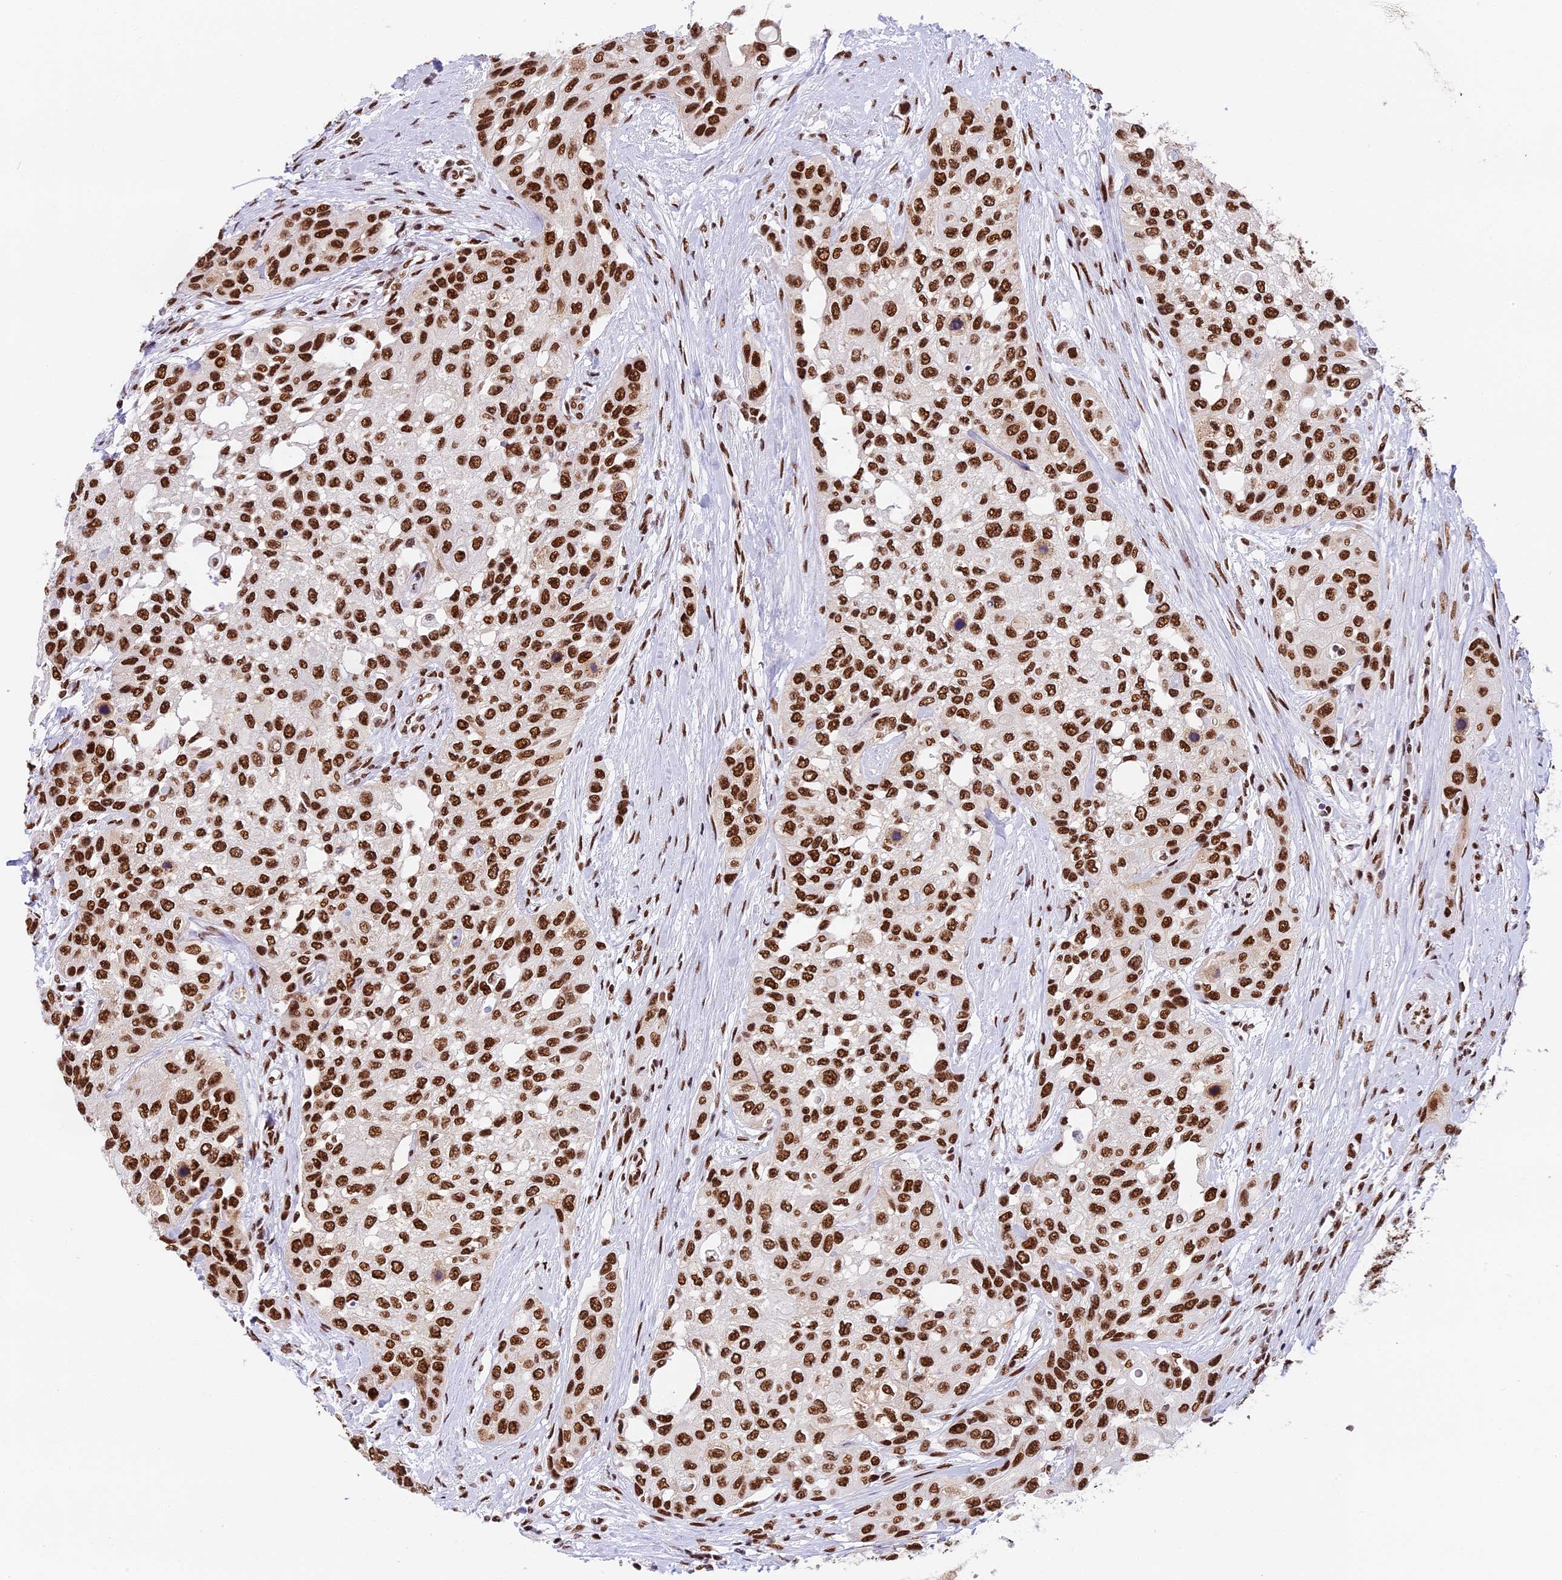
{"staining": {"intensity": "strong", "quantity": ">75%", "location": "nuclear"}, "tissue": "urothelial cancer", "cell_type": "Tumor cells", "image_type": "cancer", "snomed": [{"axis": "morphology", "description": "Normal tissue, NOS"}, {"axis": "morphology", "description": "Urothelial carcinoma, High grade"}, {"axis": "topography", "description": "Vascular tissue"}, {"axis": "topography", "description": "Urinary bladder"}], "caption": "Human urothelial cancer stained with a protein marker exhibits strong staining in tumor cells.", "gene": "SBNO1", "patient": {"sex": "female", "age": 56}}